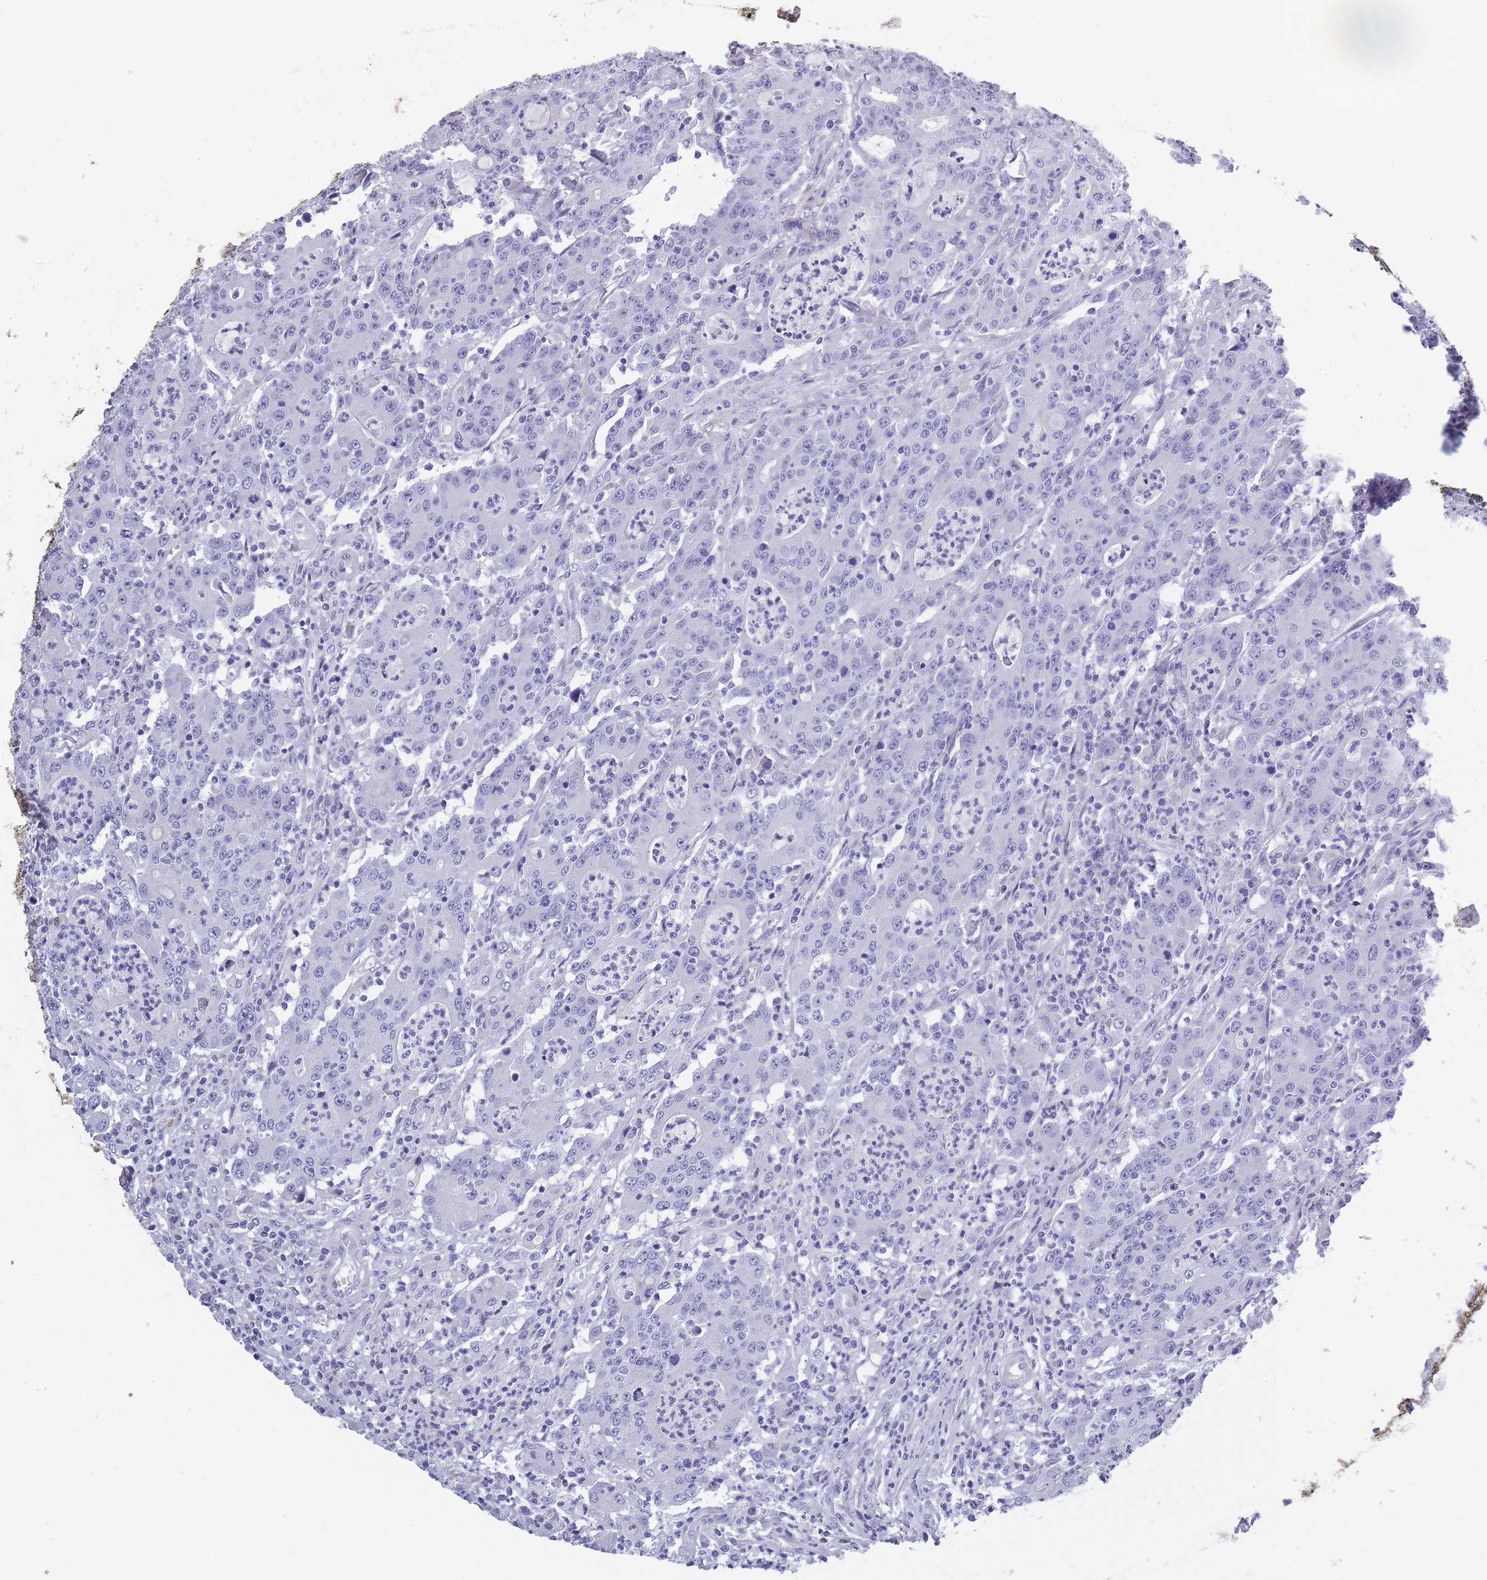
{"staining": {"intensity": "negative", "quantity": "none", "location": "none"}, "tissue": "colorectal cancer", "cell_type": "Tumor cells", "image_type": "cancer", "snomed": [{"axis": "morphology", "description": "Adenocarcinoma, NOS"}, {"axis": "topography", "description": "Colon"}], "caption": "Tumor cells show no significant staining in colorectal adenocarcinoma.", "gene": "OR4C5", "patient": {"sex": "male", "age": 83}}